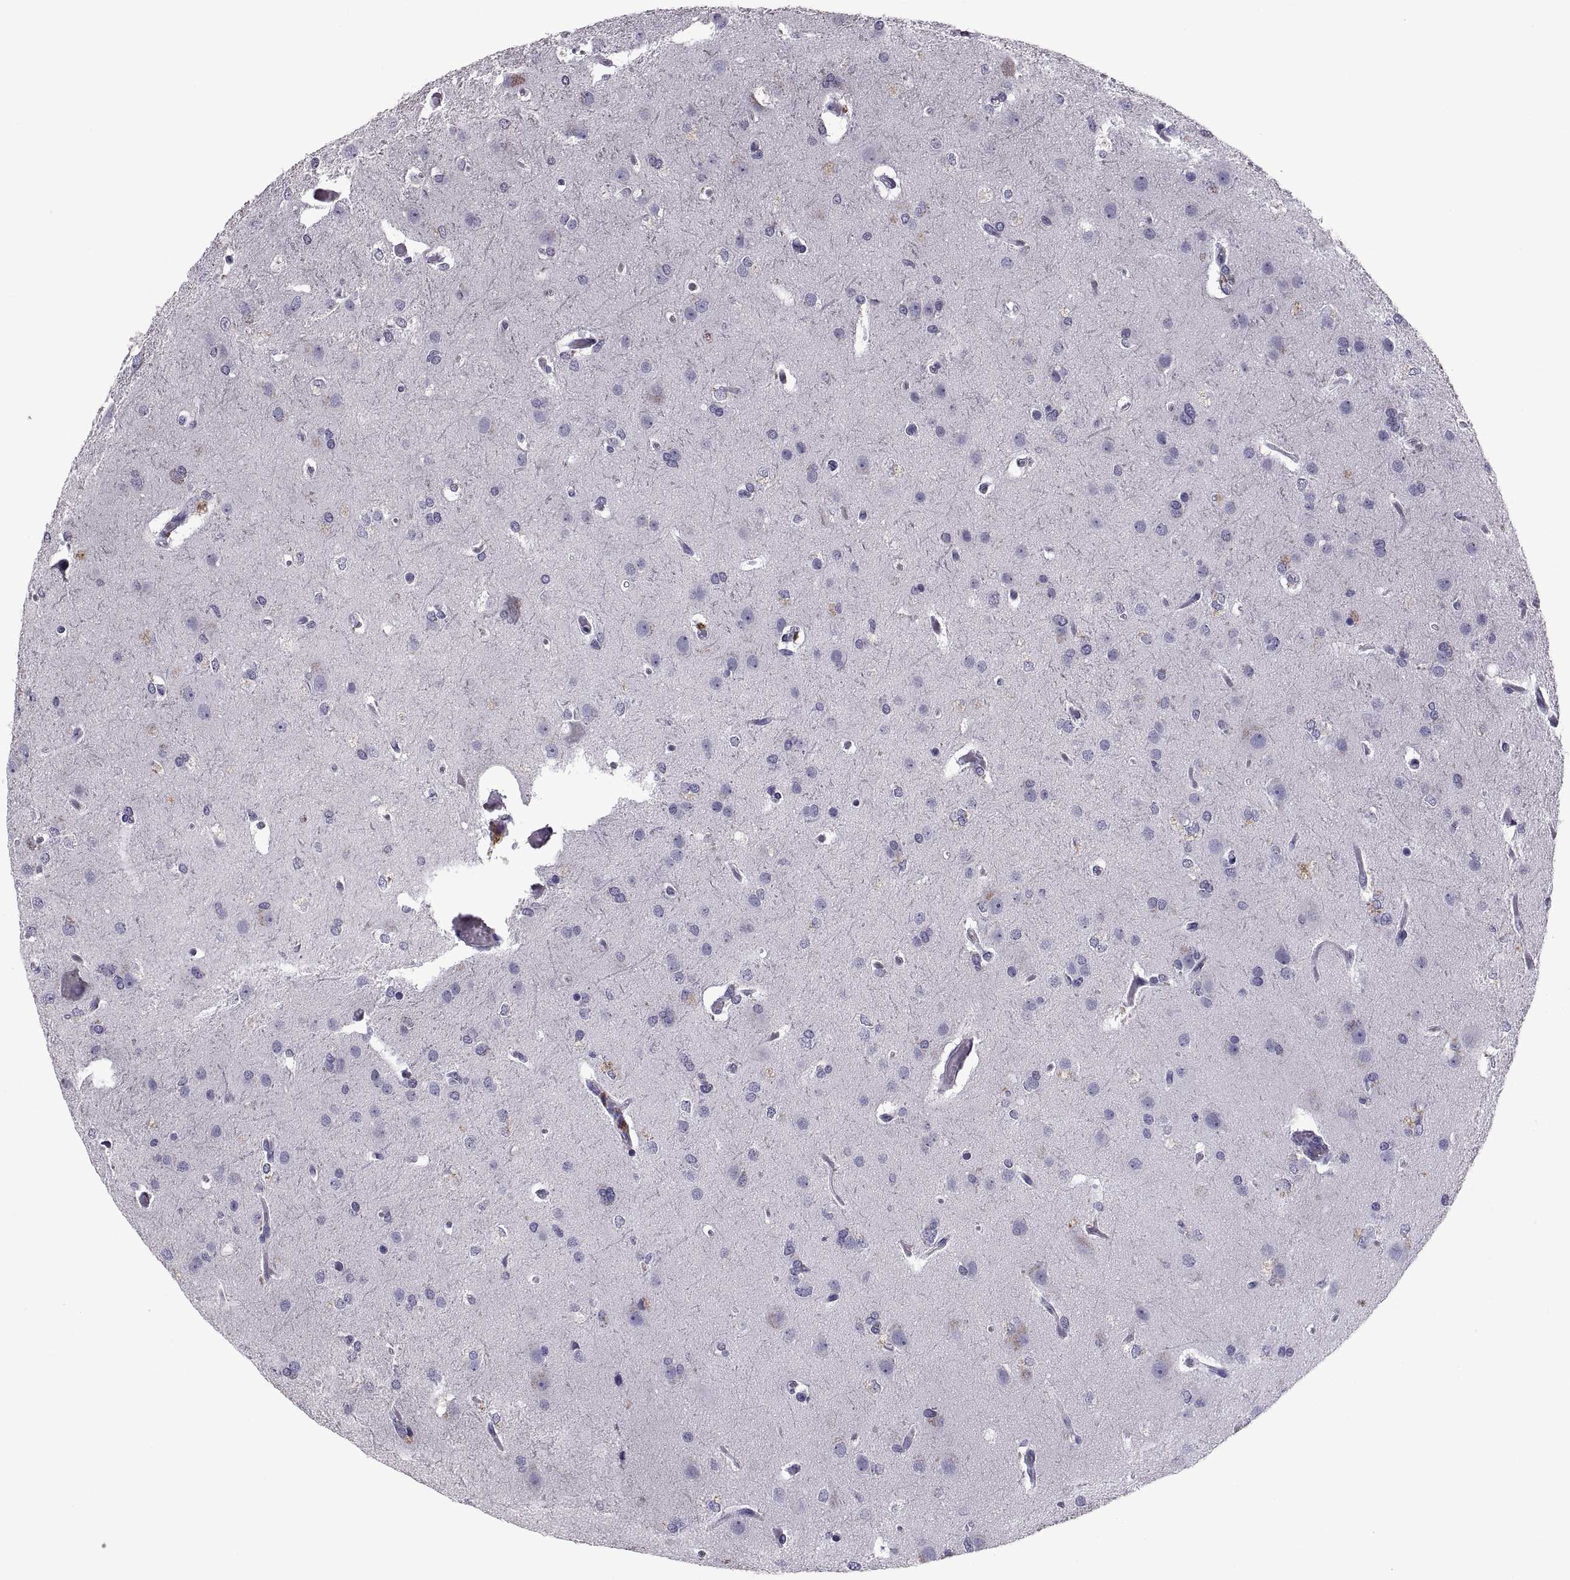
{"staining": {"intensity": "negative", "quantity": "none", "location": "none"}, "tissue": "glioma", "cell_type": "Tumor cells", "image_type": "cancer", "snomed": [{"axis": "morphology", "description": "Glioma, malignant, High grade"}, {"axis": "topography", "description": "Brain"}], "caption": "Image shows no significant protein positivity in tumor cells of glioma. (DAB (3,3'-diaminobenzidine) immunohistochemistry (IHC) visualized using brightfield microscopy, high magnification).", "gene": "PDZRN4", "patient": {"sex": "male", "age": 68}}